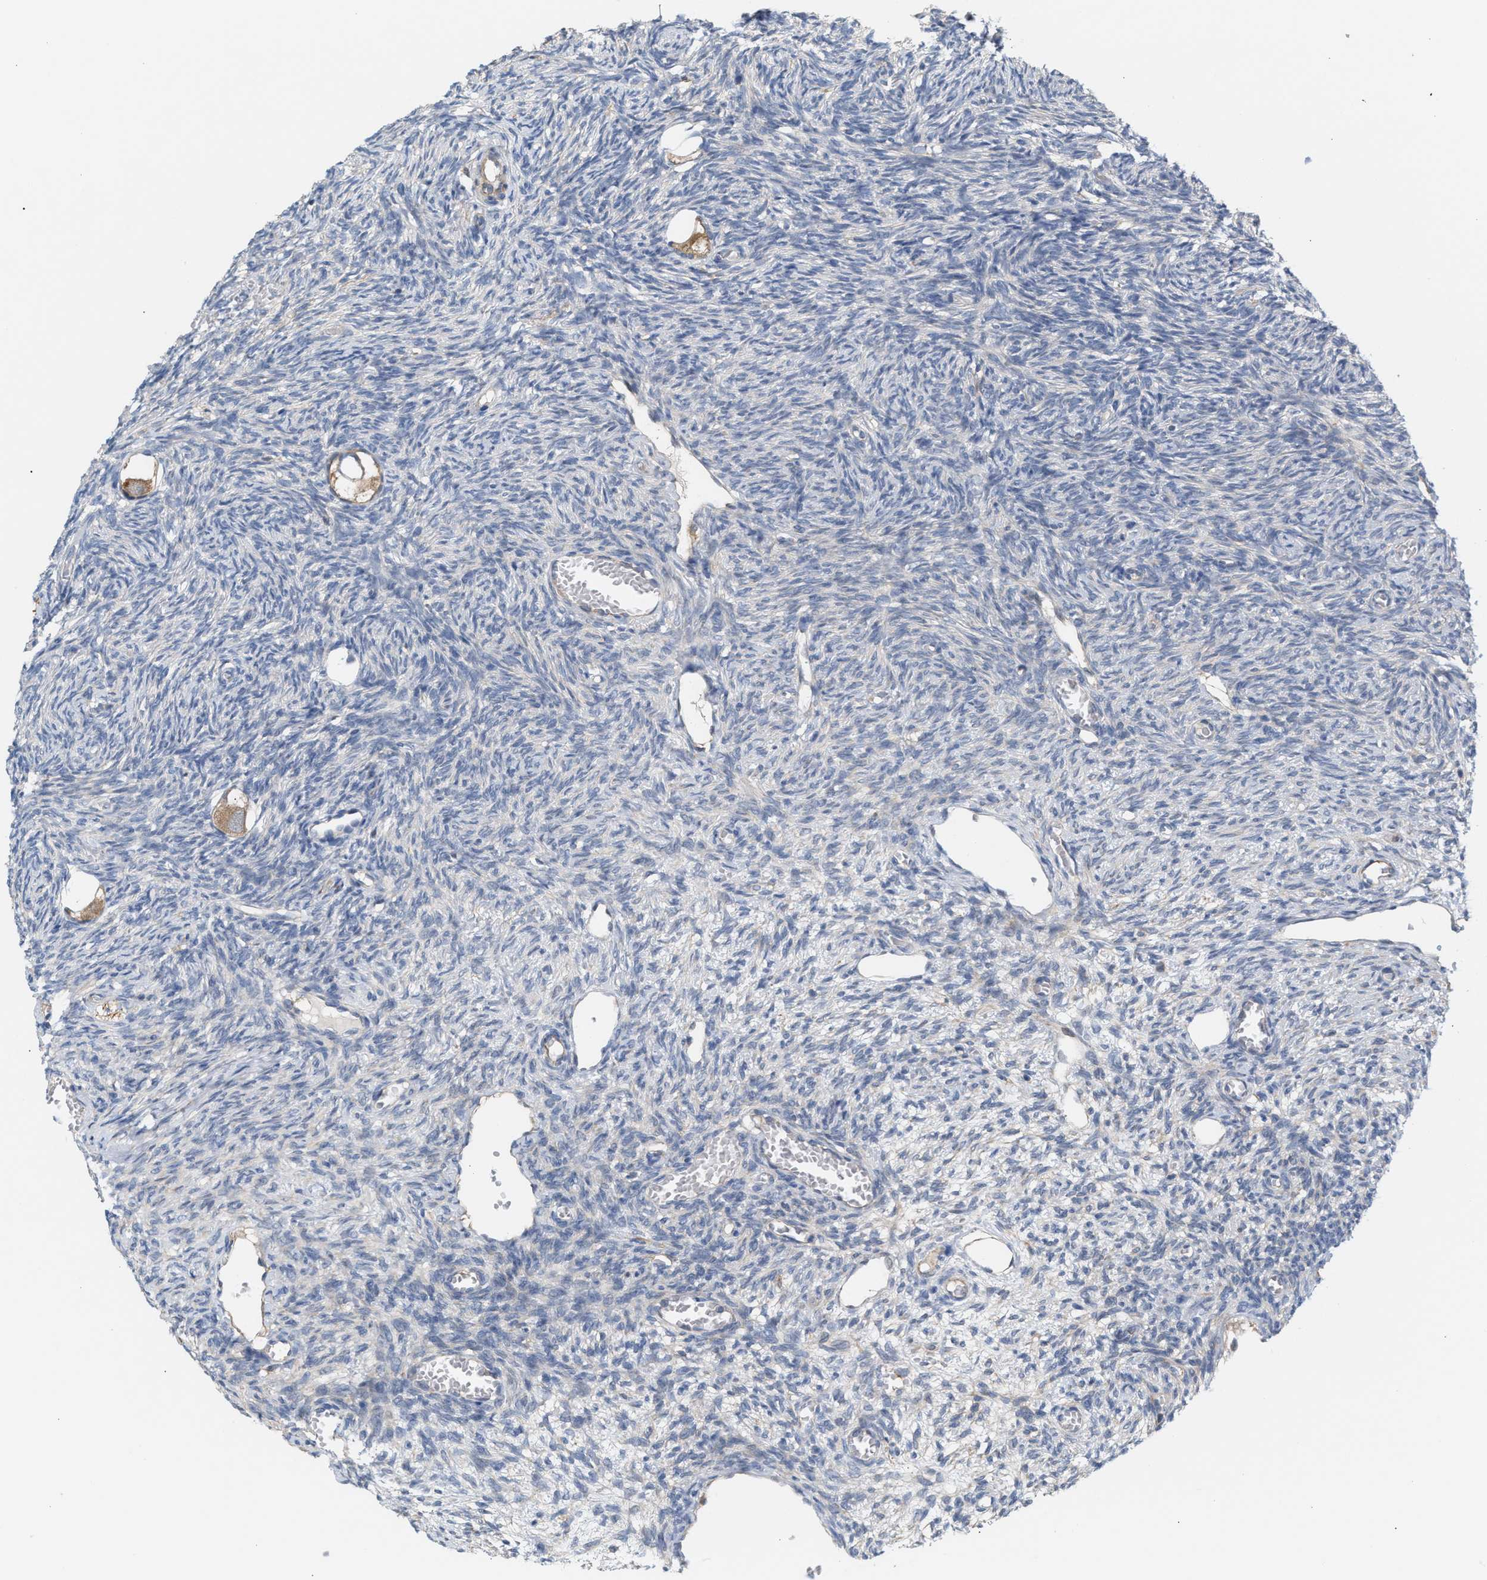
{"staining": {"intensity": "moderate", "quantity": ">75%", "location": "cytoplasmic/membranous"}, "tissue": "ovary", "cell_type": "Follicle cells", "image_type": "normal", "snomed": [{"axis": "morphology", "description": "Normal tissue, NOS"}, {"axis": "topography", "description": "Ovary"}], "caption": "Protein expression by immunohistochemistry (IHC) displays moderate cytoplasmic/membranous positivity in about >75% of follicle cells in benign ovary. The protein of interest is stained brown, and the nuclei are stained in blue (DAB (3,3'-diaminobenzidine) IHC with brightfield microscopy, high magnification).", "gene": "LRCH1", "patient": {"sex": "female", "age": 27}}